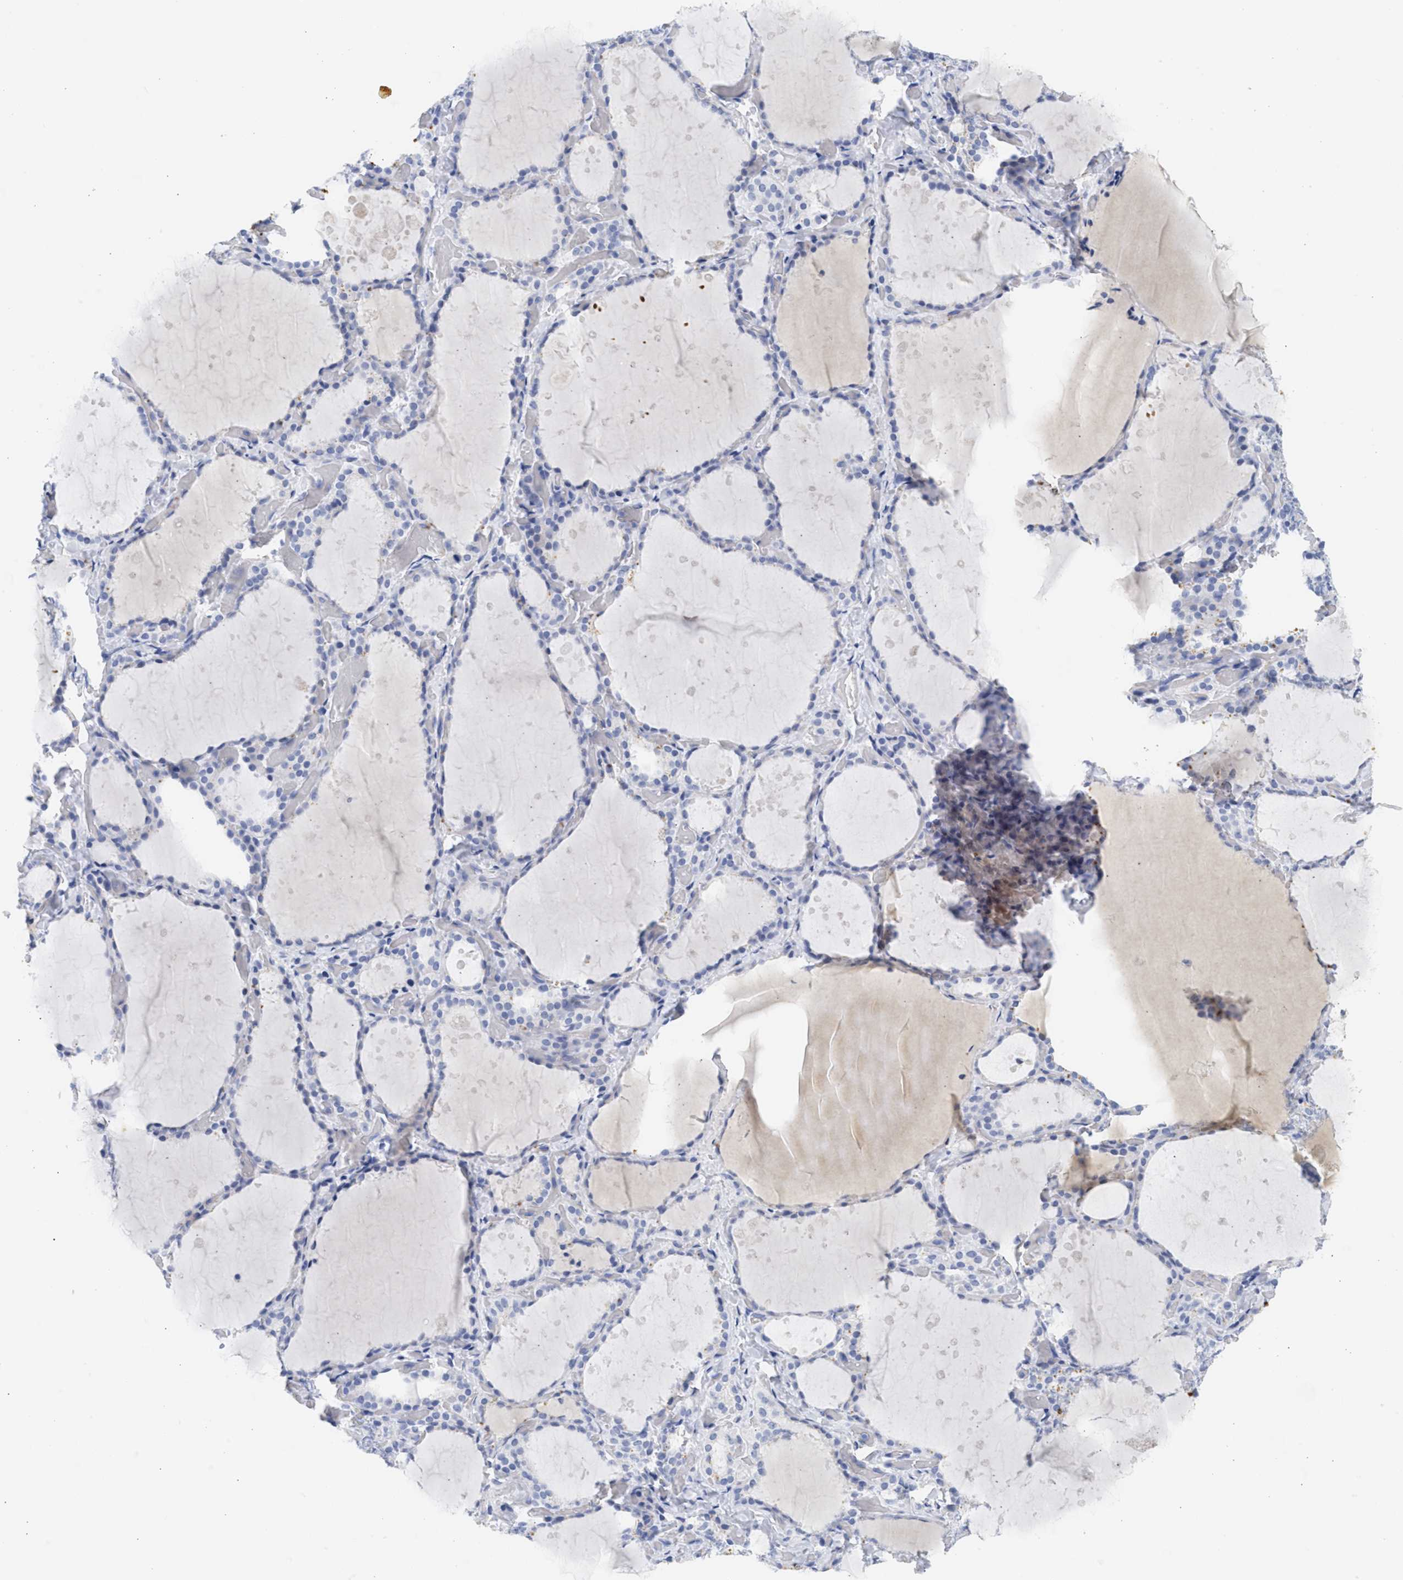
{"staining": {"intensity": "negative", "quantity": "none", "location": "none"}, "tissue": "thyroid gland", "cell_type": "Glandular cells", "image_type": "normal", "snomed": [{"axis": "morphology", "description": "Normal tissue, NOS"}, {"axis": "topography", "description": "Thyroid gland"}], "caption": "Image shows no protein staining in glandular cells of benign thyroid gland.", "gene": "SPATA3", "patient": {"sex": "female", "age": 44}}